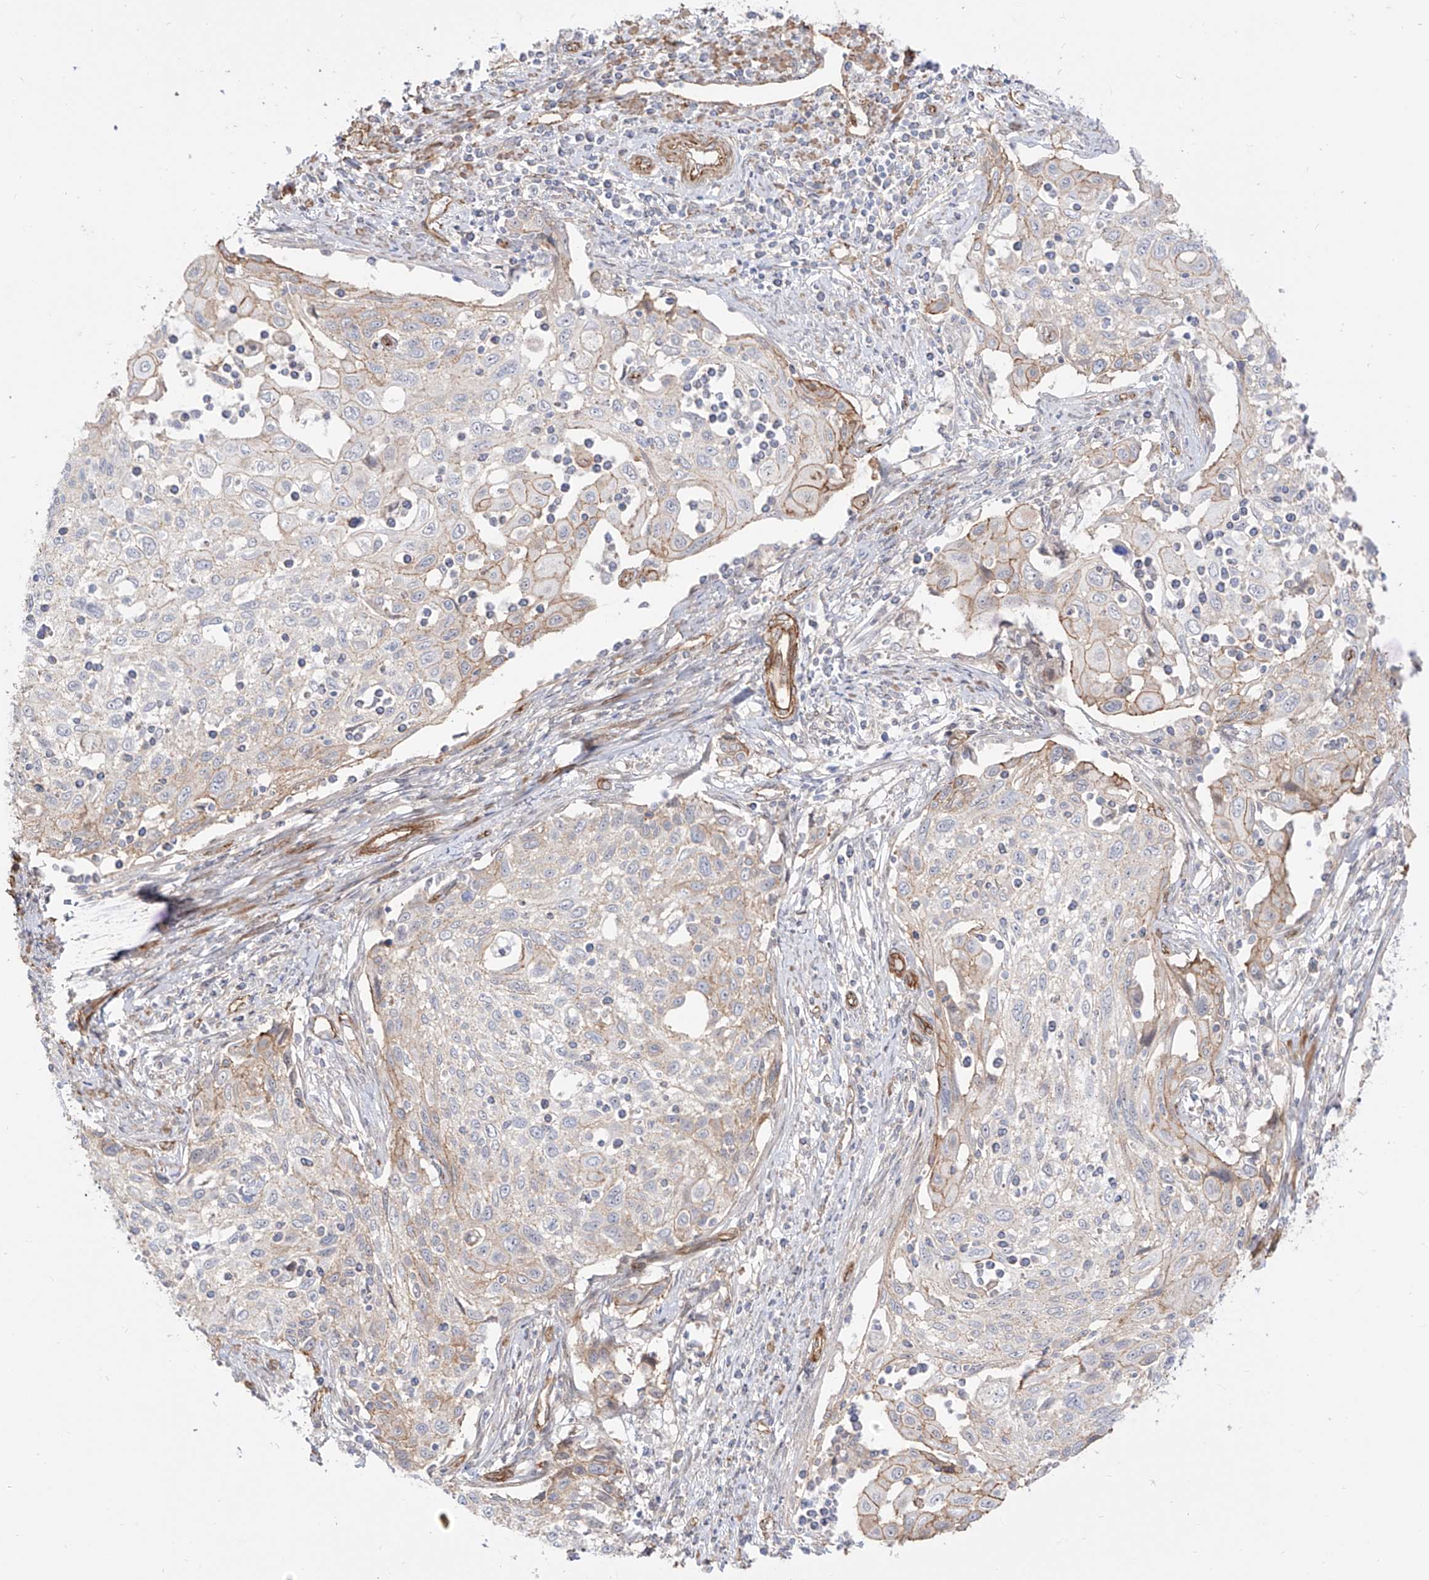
{"staining": {"intensity": "moderate", "quantity": "<25%", "location": "cytoplasmic/membranous"}, "tissue": "cervical cancer", "cell_type": "Tumor cells", "image_type": "cancer", "snomed": [{"axis": "morphology", "description": "Squamous cell carcinoma, NOS"}, {"axis": "topography", "description": "Cervix"}], "caption": "Immunohistochemical staining of human cervical cancer (squamous cell carcinoma) shows low levels of moderate cytoplasmic/membranous protein positivity in approximately <25% of tumor cells. (IHC, brightfield microscopy, high magnification).", "gene": "ZNF180", "patient": {"sex": "female", "age": 70}}